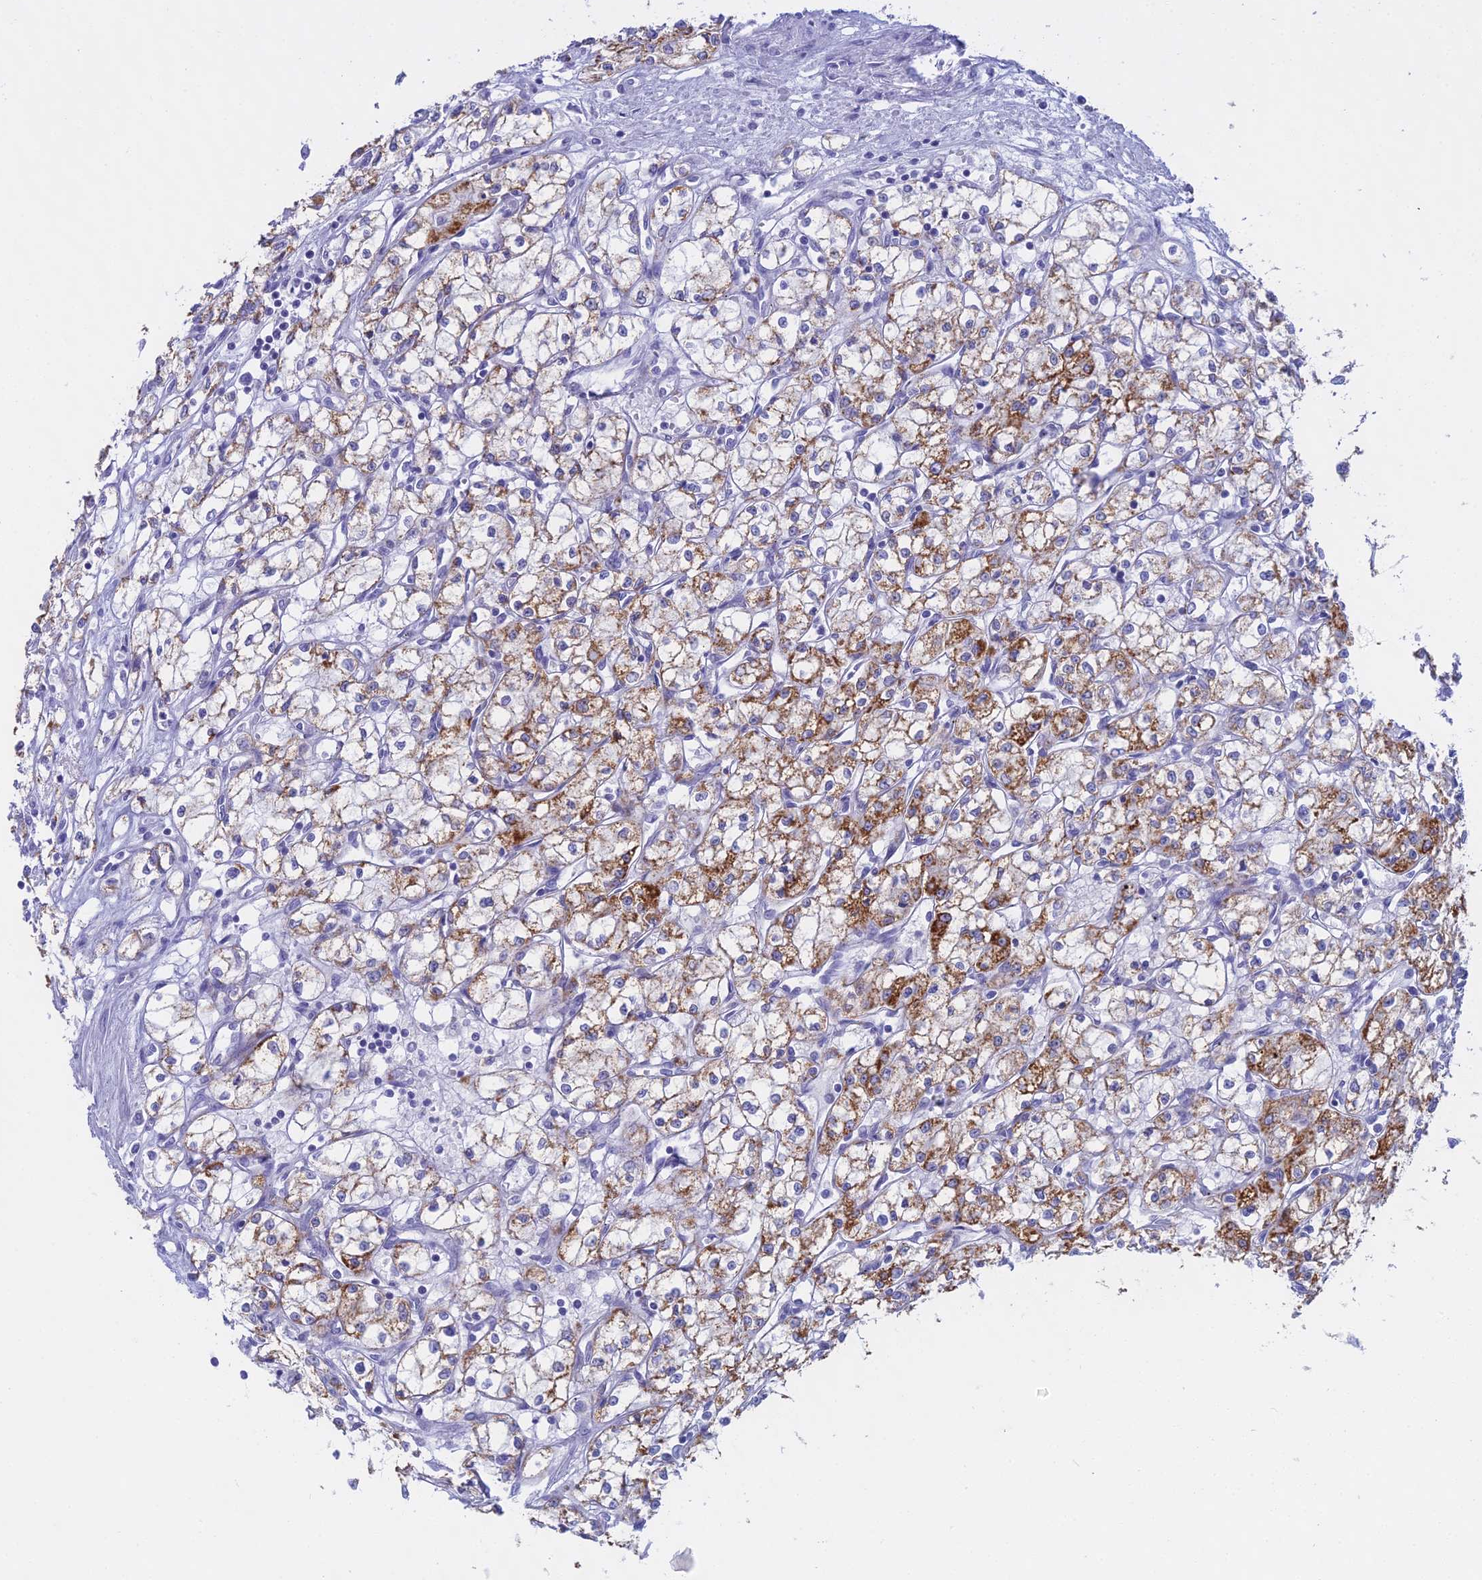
{"staining": {"intensity": "moderate", "quantity": ">75%", "location": "cytoplasmic/membranous"}, "tissue": "renal cancer", "cell_type": "Tumor cells", "image_type": "cancer", "snomed": [{"axis": "morphology", "description": "Adenocarcinoma, NOS"}, {"axis": "topography", "description": "Kidney"}], "caption": "Immunohistochemical staining of human renal cancer (adenocarcinoma) demonstrates medium levels of moderate cytoplasmic/membranous protein positivity in about >75% of tumor cells. Using DAB (3,3'-diaminobenzidine) (brown) and hematoxylin (blue) stains, captured at high magnification using brightfield microscopy.", "gene": "CGB2", "patient": {"sex": "male", "age": 59}}